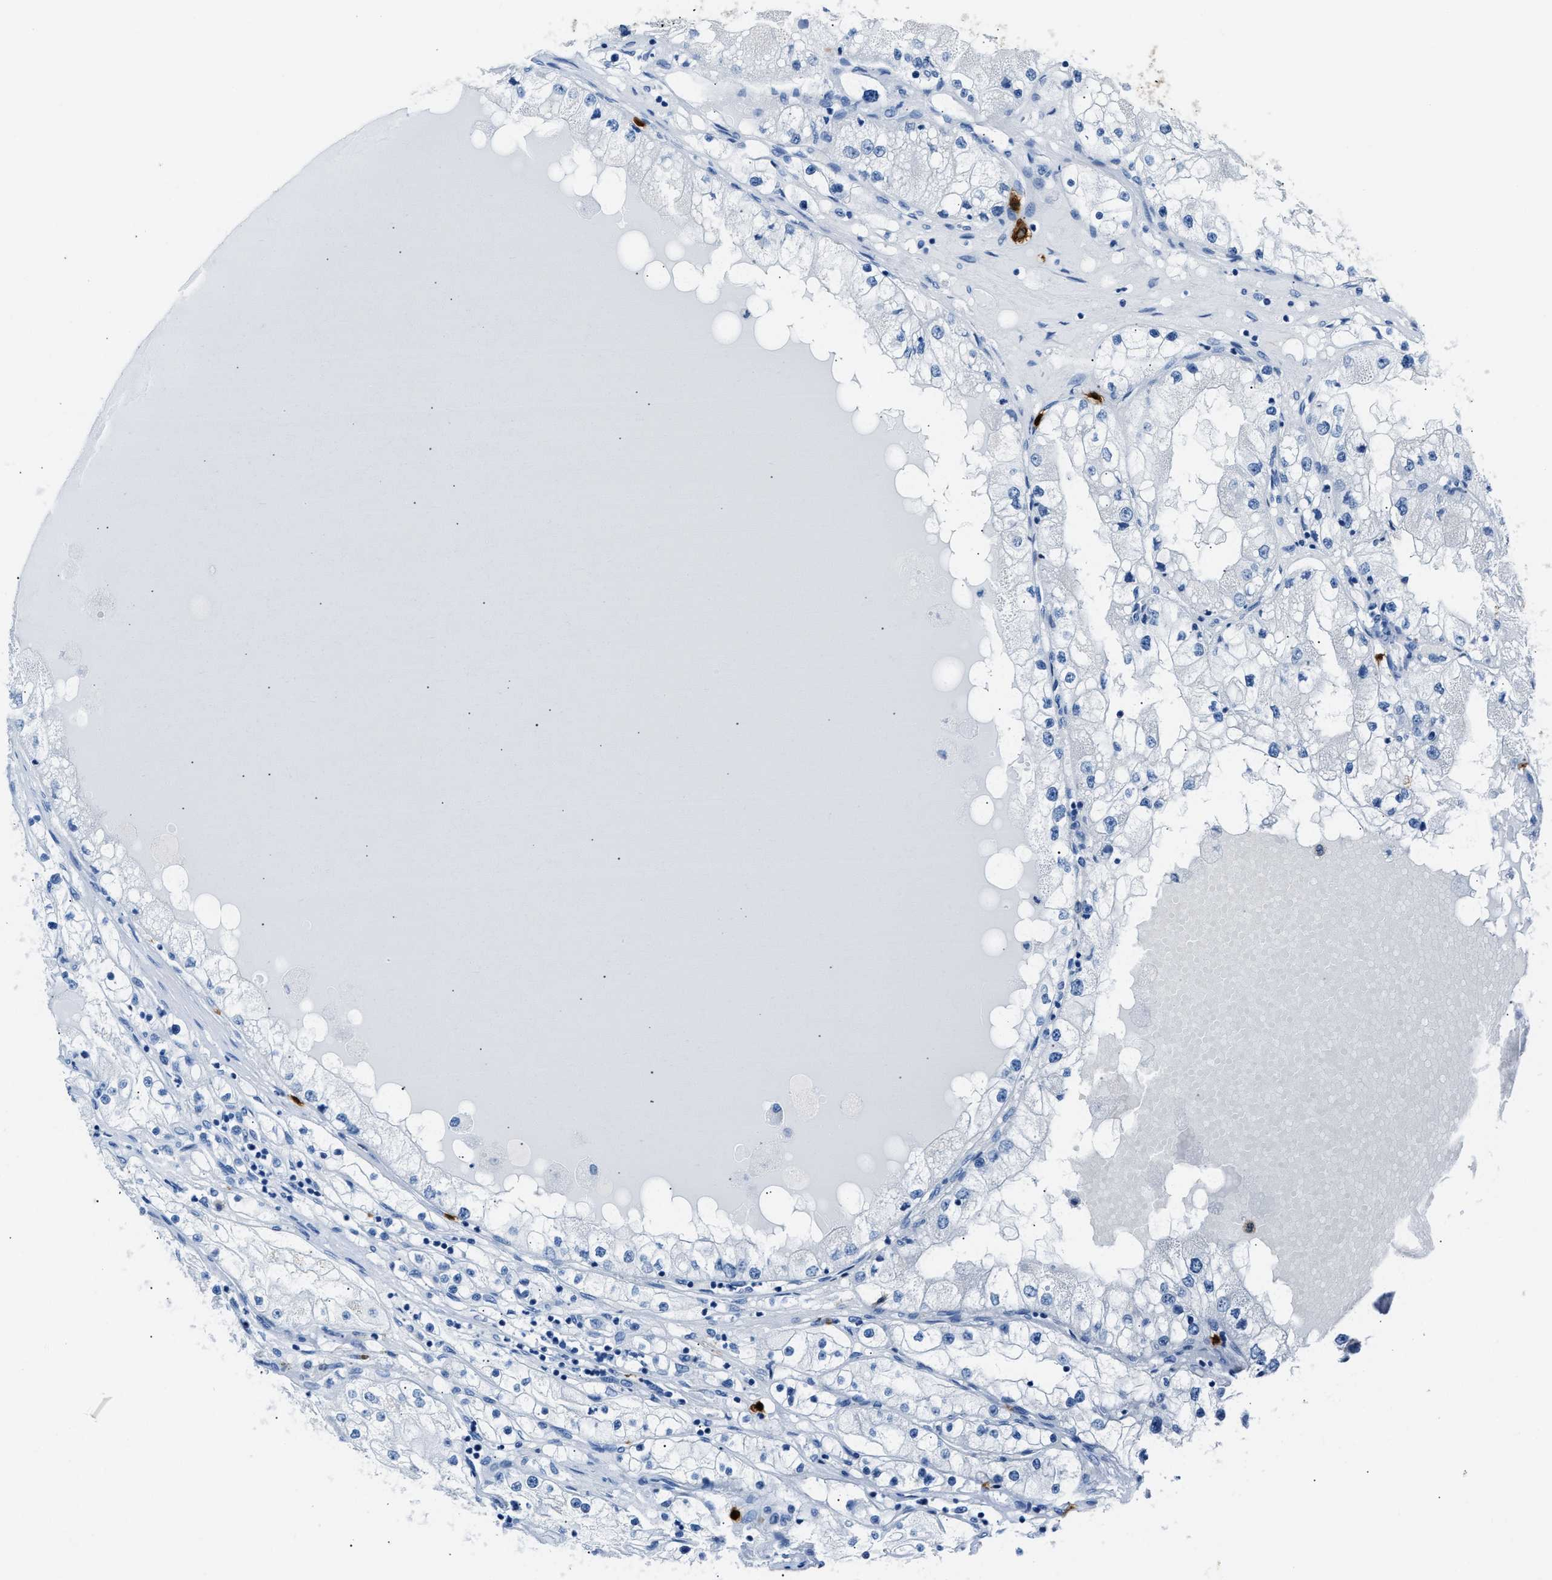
{"staining": {"intensity": "negative", "quantity": "none", "location": "none"}, "tissue": "renal cancer", "cell_type": "Tumor cells", "image_type": "cancer", "snomed": [{"axis": "morphology", "description": "Adenocarcinoma, NOS"}, {"axis": "topography", "description": "Kidney"}], "caption": "Immunohistochemistry (IHC) photomicrograph of human renal cancer stained for a protein (brown), which reveals no staining in tumor cells. (IHC, brightfield microscopy, high magnification).", "gene": "S100P", "patient": {"sex": "male", "age": 68}}